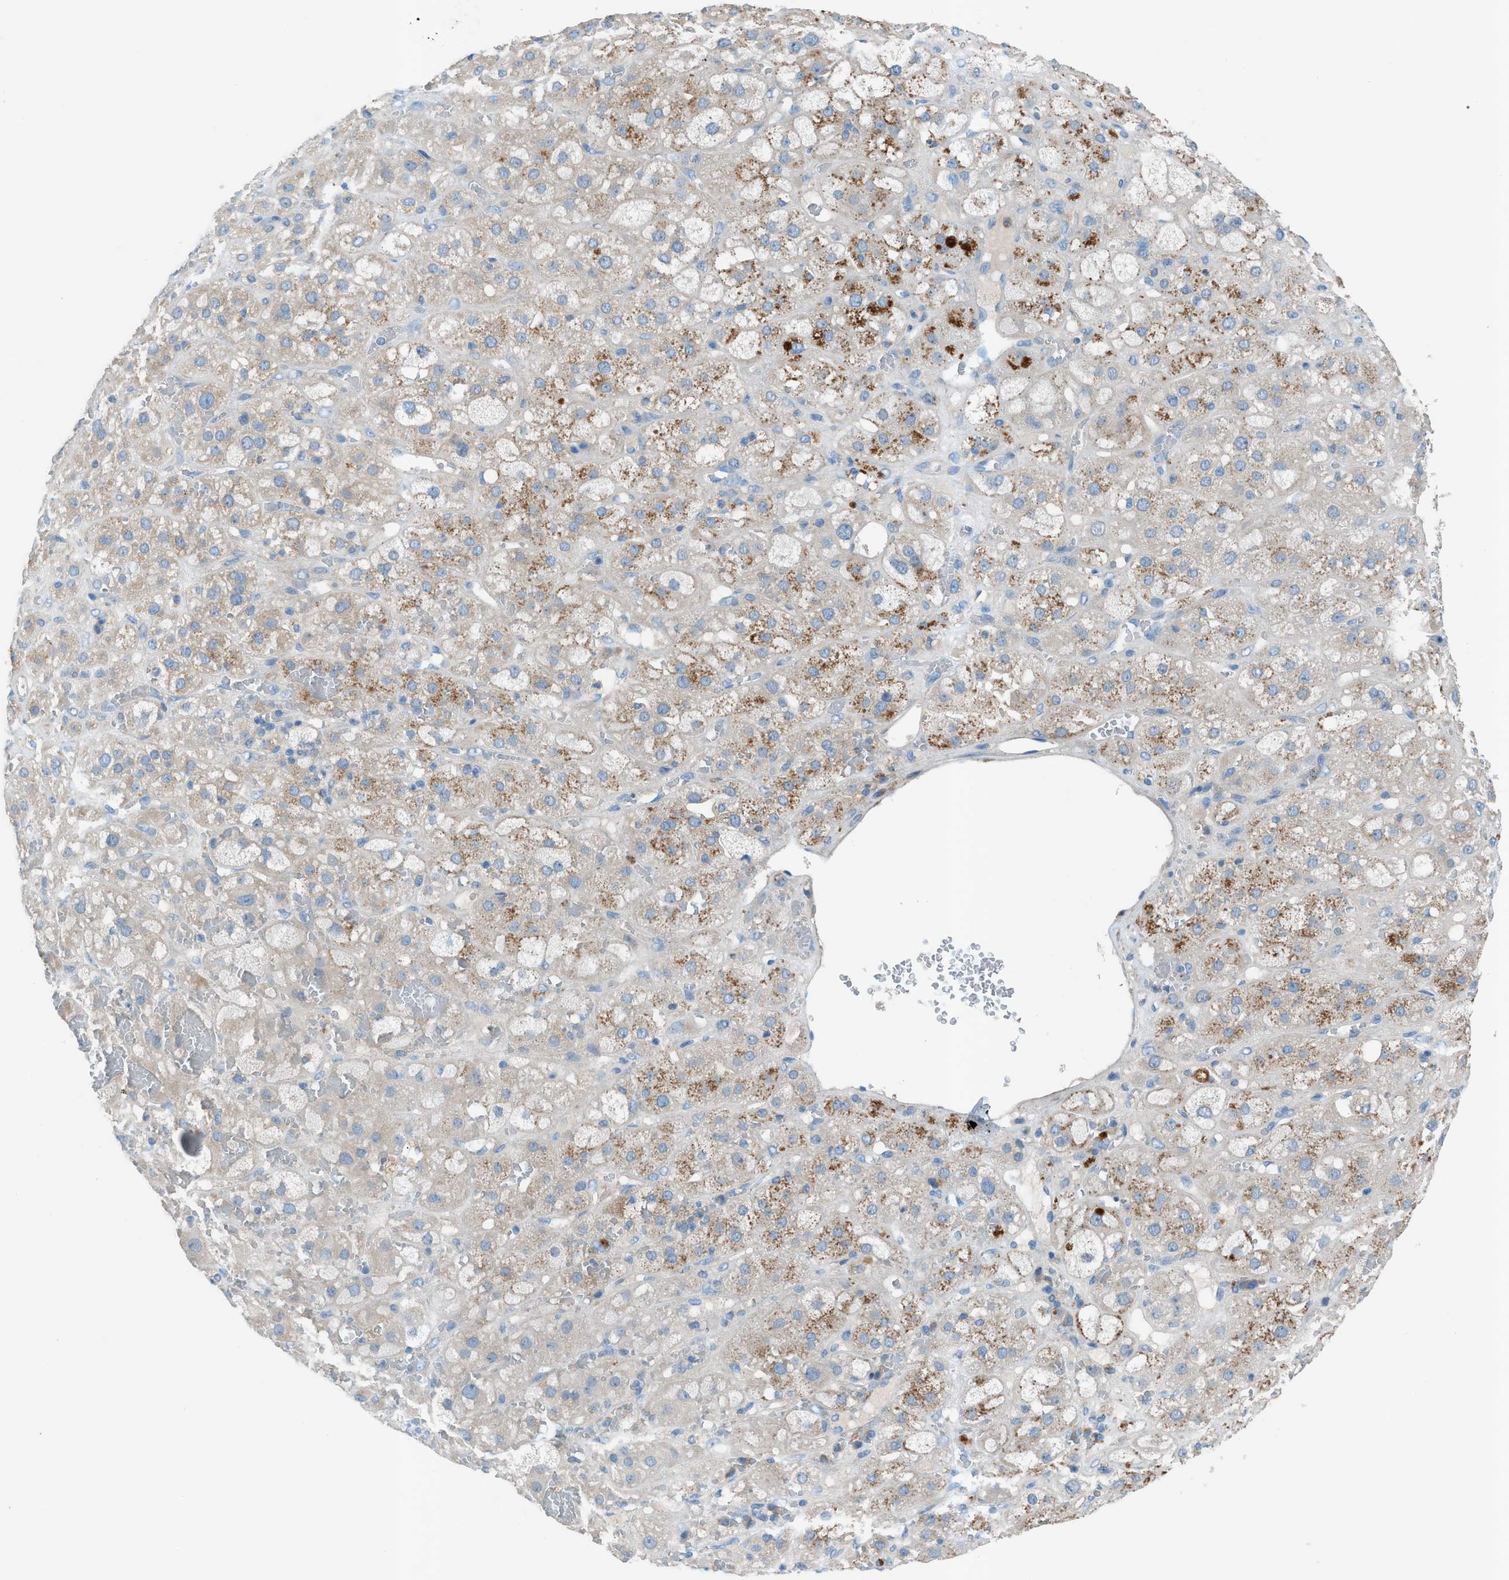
{"staining": {"intensity": "moderate", "quantity": "<25%", "location": "cytoplasmic/membranous"}, "tissue": "adrenal gland", "cell_type": "Glandular cells", "image_type": "normal", "snomed": [{"axis": "morphology", "description": "Normal tissue, NOS"}, {"axis": "topography", "description": "Adrenal gland"}], "caption": "Immunohistochemical staining of benign human adrenal gland exhibits <25% levels of moderate cytoplasmic/membranous protein staining in approximately <25% of glandular cells.", "gene": "C5AR2", "patient": {"sex": "female", "age": 47}}